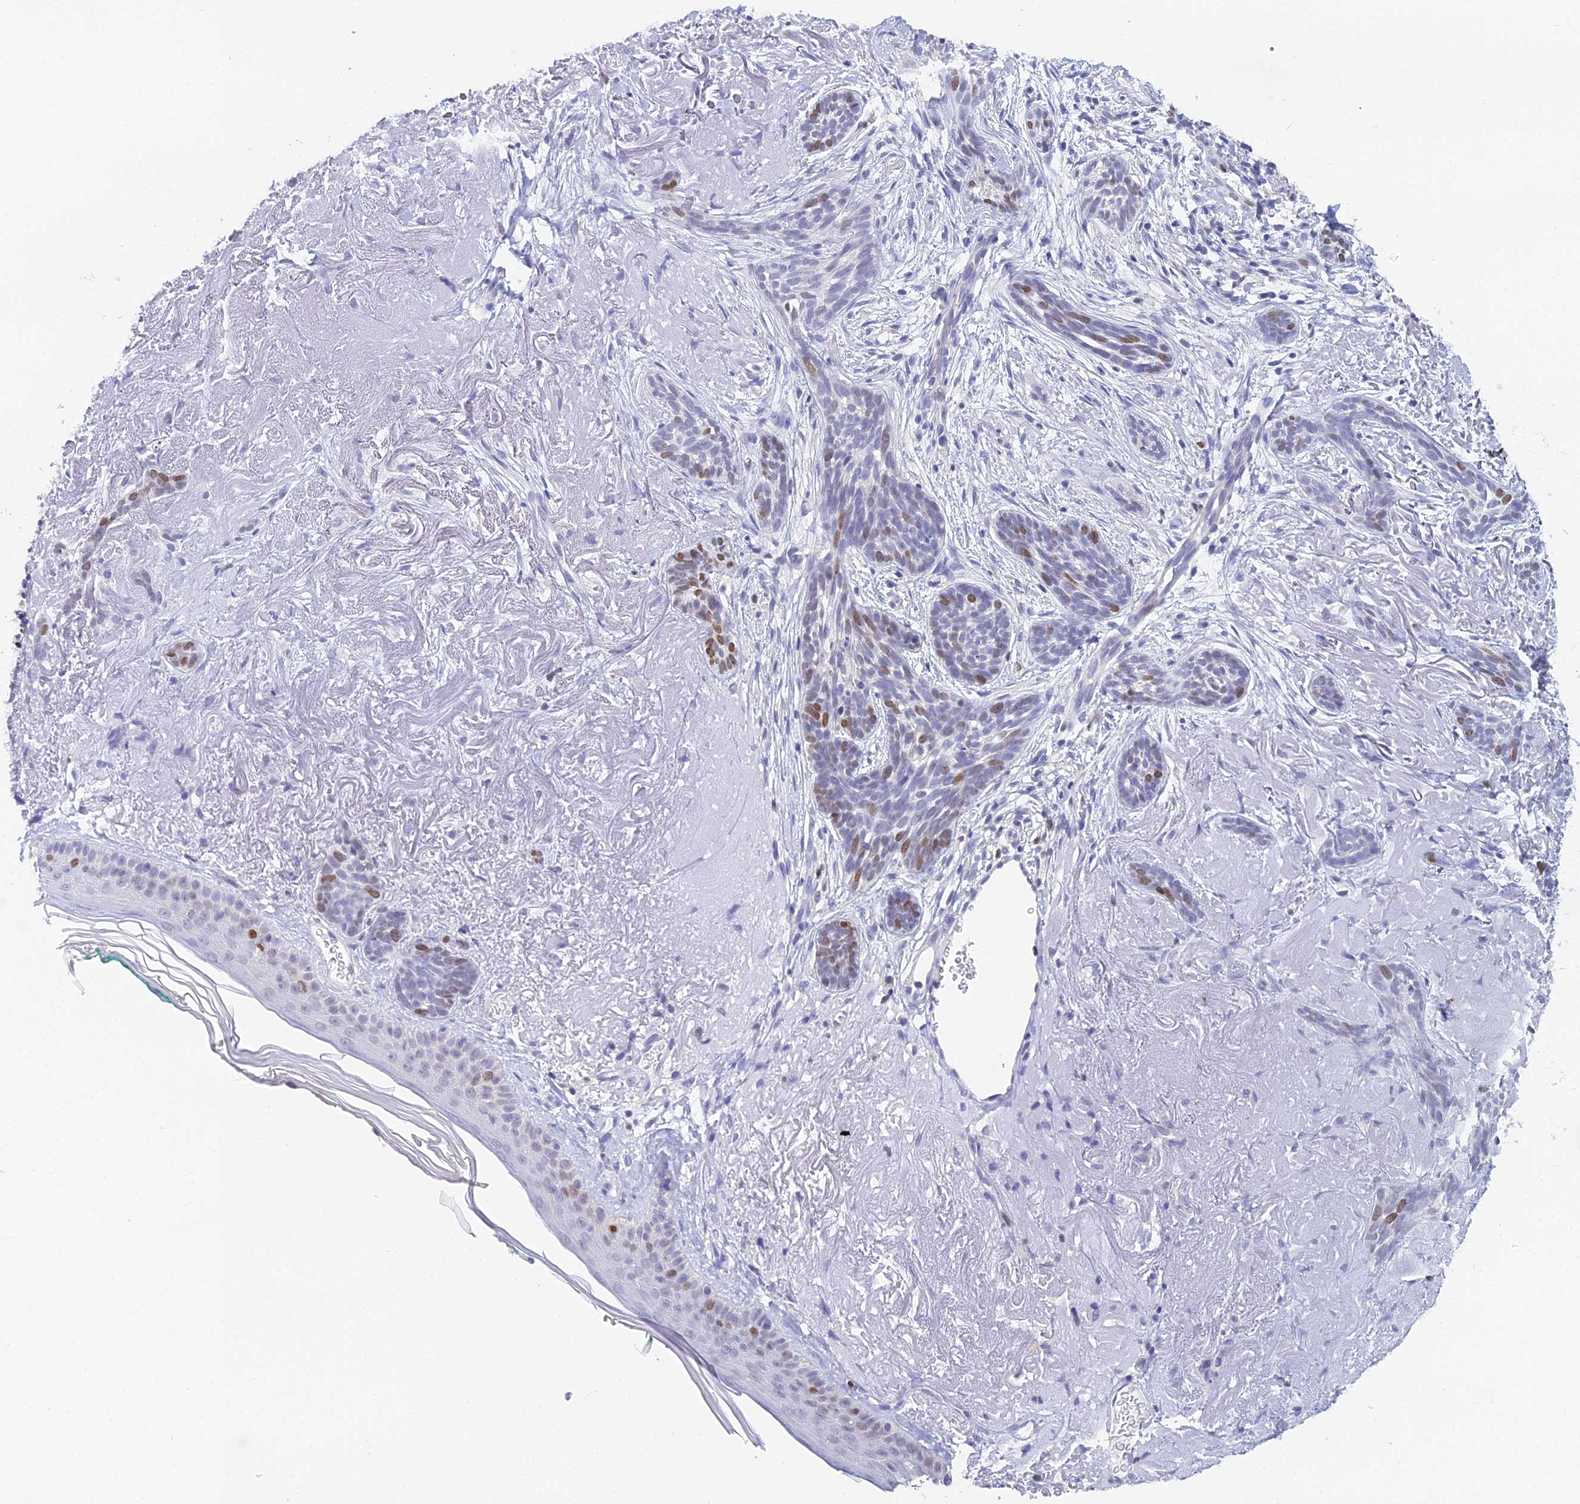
{"staining": {"intensity": "moderate", "quantity": "<25%", "location": "nuclear"}, "tissue": "skin cancer", "cell_type": "Tumor cells", "image_type": "cancer", "snomed": [{"axis": "morphology", "description": "Basal cell carcinoma"}, {"axis": "topography", "description": "Skin"}], "caption": "Immunohistochemical staining of skin cancer displays low levels of moderate nuclear protein positivity in approximately <25% of tumor cells.", "gene": "MCM2", "patient": {"sex": "male", "age": 71}}